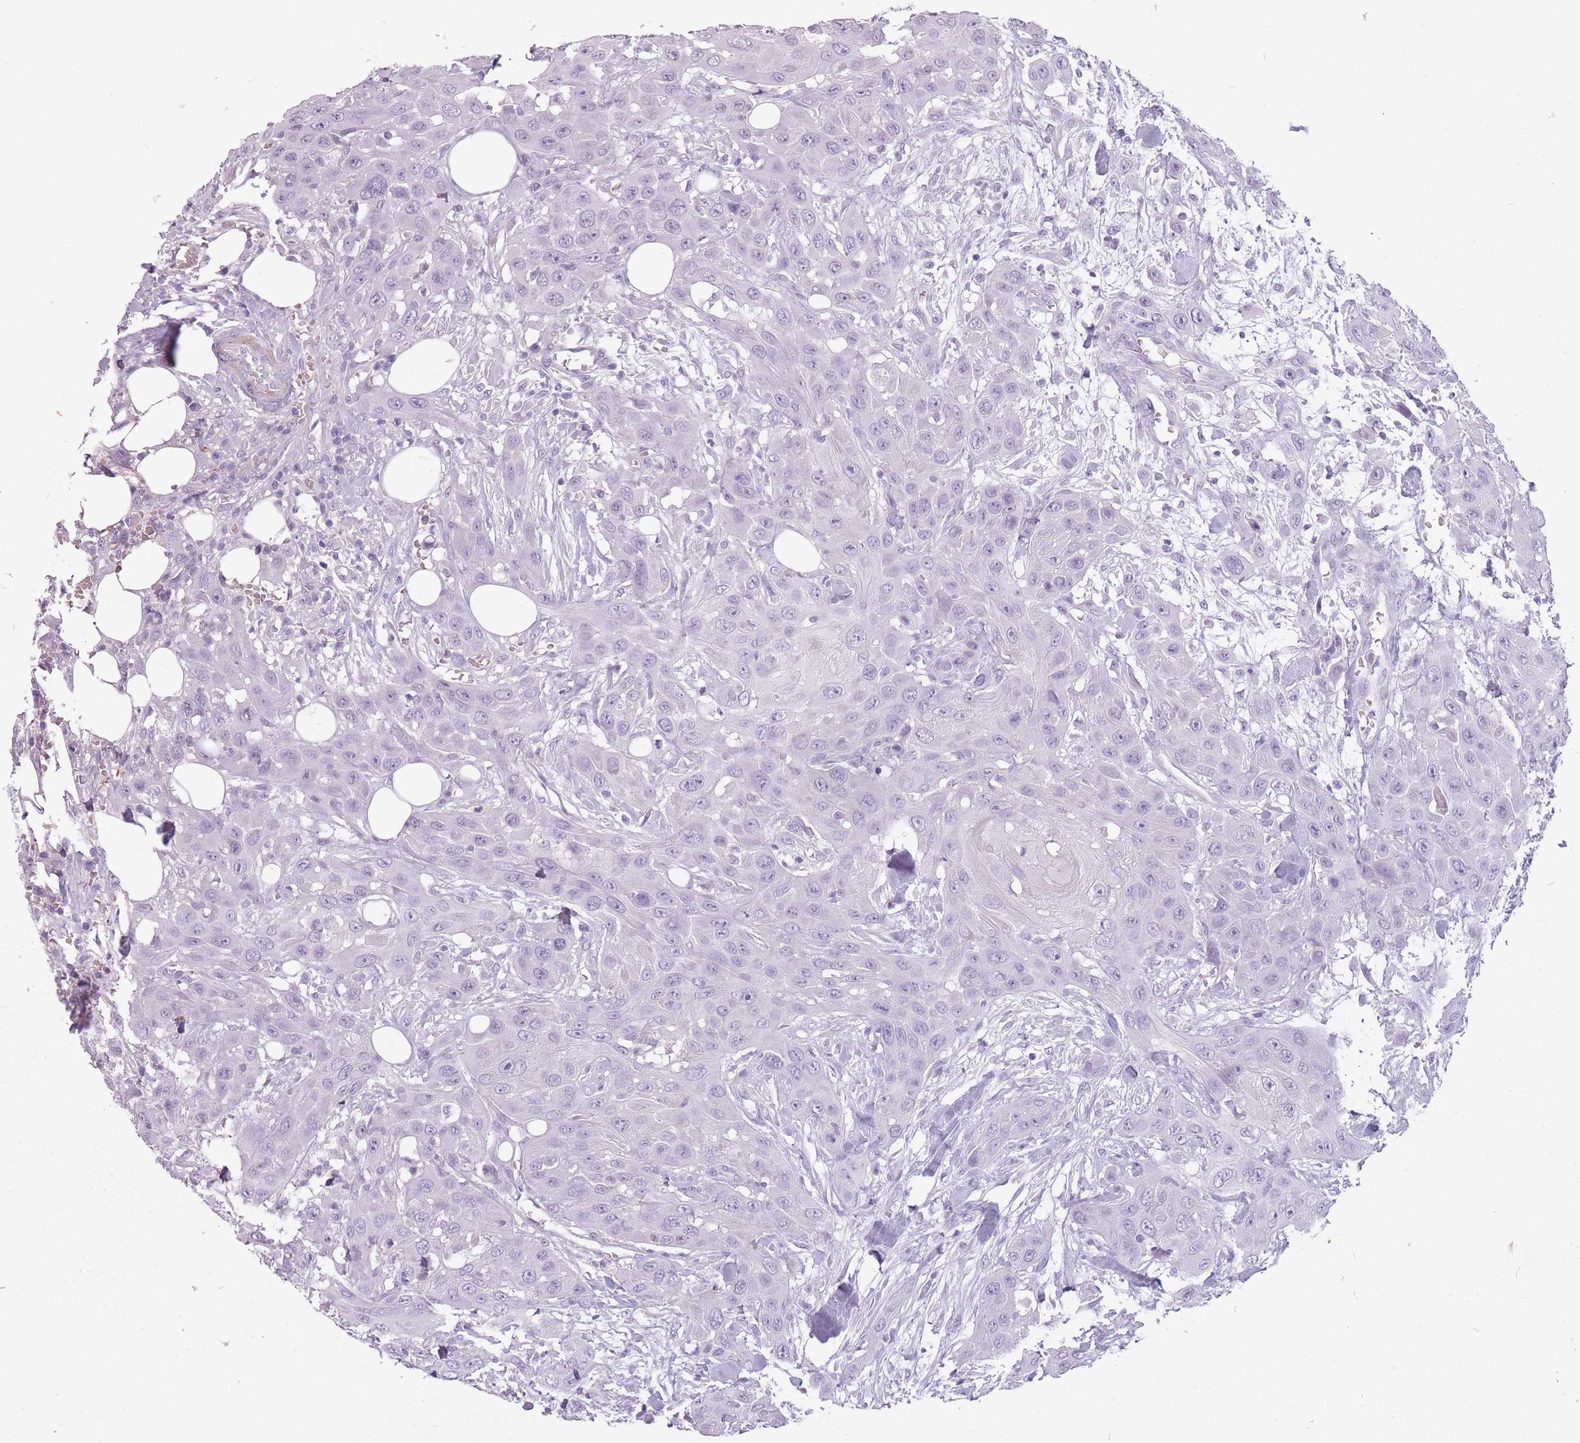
{"staining": {"intensity": "negative", "quantity": "none", "location": "none"}, "tissue": "head and neck cancer", "cell_type": "Tumor cells", "image_type": "cancer", "snomed": [{"axis": "morphology", "description": "Squamous cell carcinoma, NOS"}, {"axis": "topography", "description": "Head-Neck"}], "caption": "Human head and neck cancer stained for a protein using IHC exhibits no positivity in tumor cells.", "gene": "RFX4", "patient": {"sex": "male", "age": 81}}